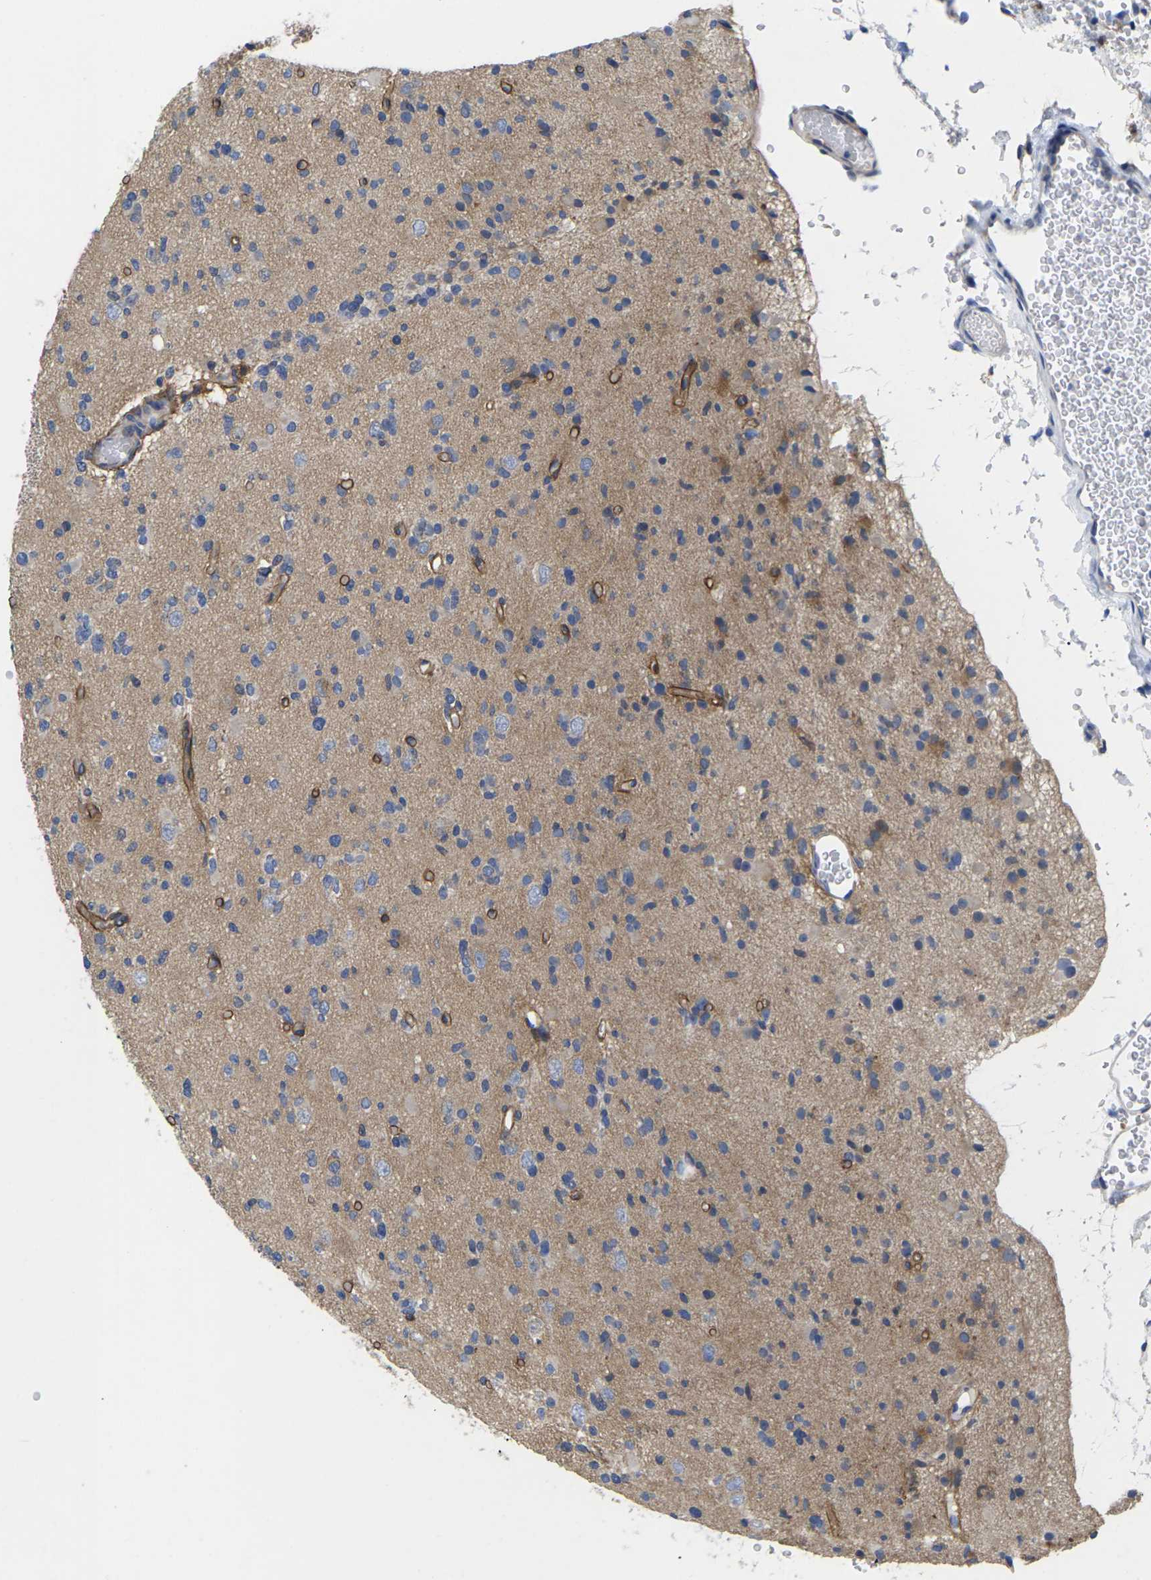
{"staining": {"intensity": "moderate", "quantity": ">75%", "location": "cytoplasmic/membranous"}, "tissue": "glioma", "cell_type": "Tumor cells", "image_type": "cancer", "snomed": [{"axis": "morphology", "description": "Glioma, malignant, Low grade"}, {"axis": "topography", "description": "Brain"}], "caption": "Immunohistochemistry (IHC) of human malignant glioma (low-grade) shows medium levels of moderate cytoplasmic/membranous positivity in approximately >75% of tumor cells.", "gene": "SCNN1A", "patient": {"sex": "female", "age": 22}}